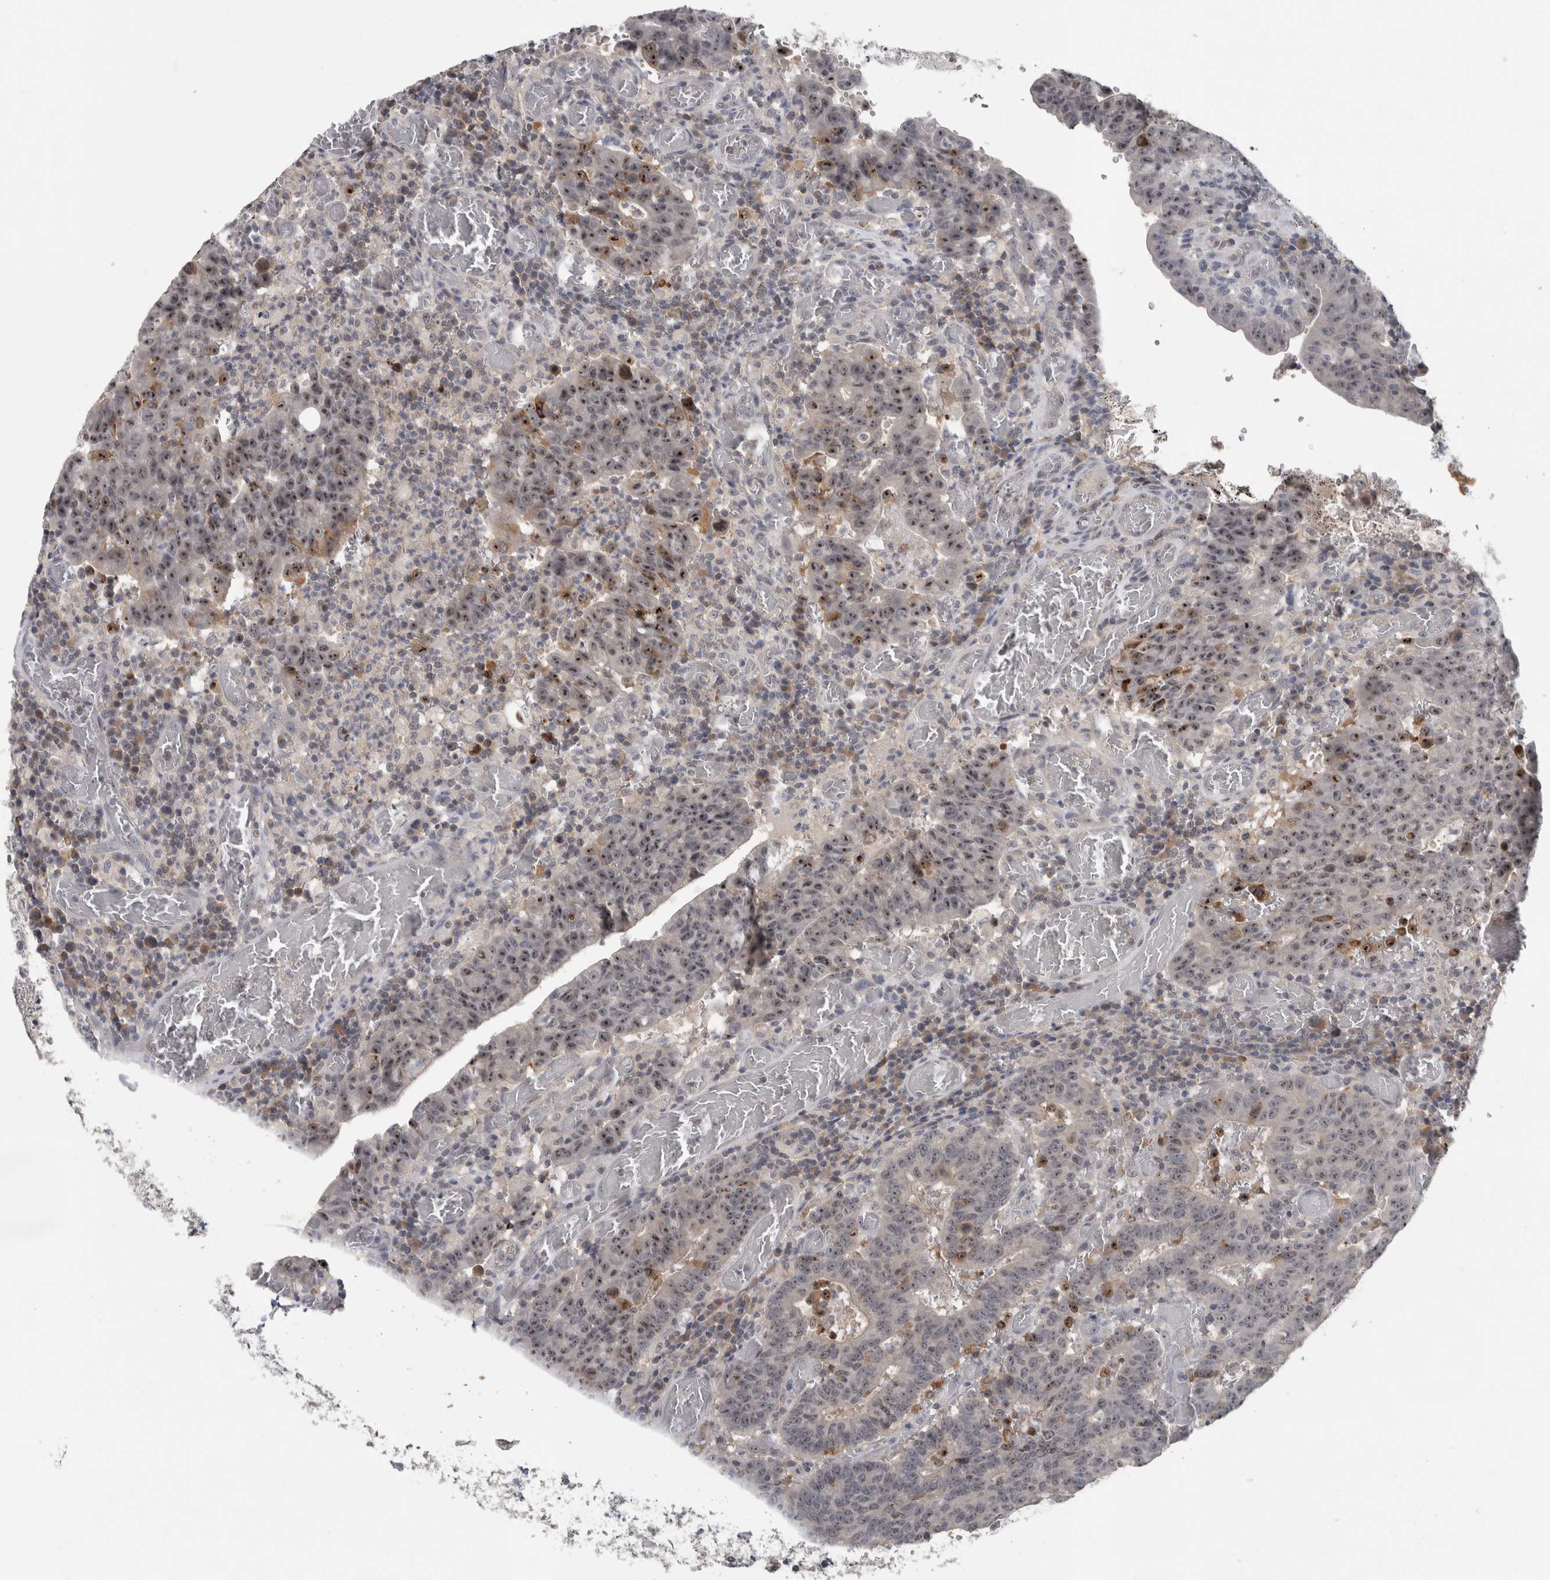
{"staining": {"intensity": "moderate", "quantity": ">75%", "location": "nuclear"}, "tissue": "colorectal cancer", "cell_type": "Tumor cells", "image_type": "cancer", "snomed": [{"axis": "morphology", "description": "Adenocarcinoma, NOS"}, {"axis": "topography", "description": "Colon"}], "caption": "Protein staining by immunohistochemistry demonstrates moderate nuclear staining in approximately >75% of tumor cells in adenocarcinoma (colorectal). Using DAB (3,3'-diaminobenzidine) (brown) and hematoxylin (blue) stains, captured at high magnification using brightfield microscopy.", "gene": "RBM28", "patient": {"sex": "female", "age": 75}}